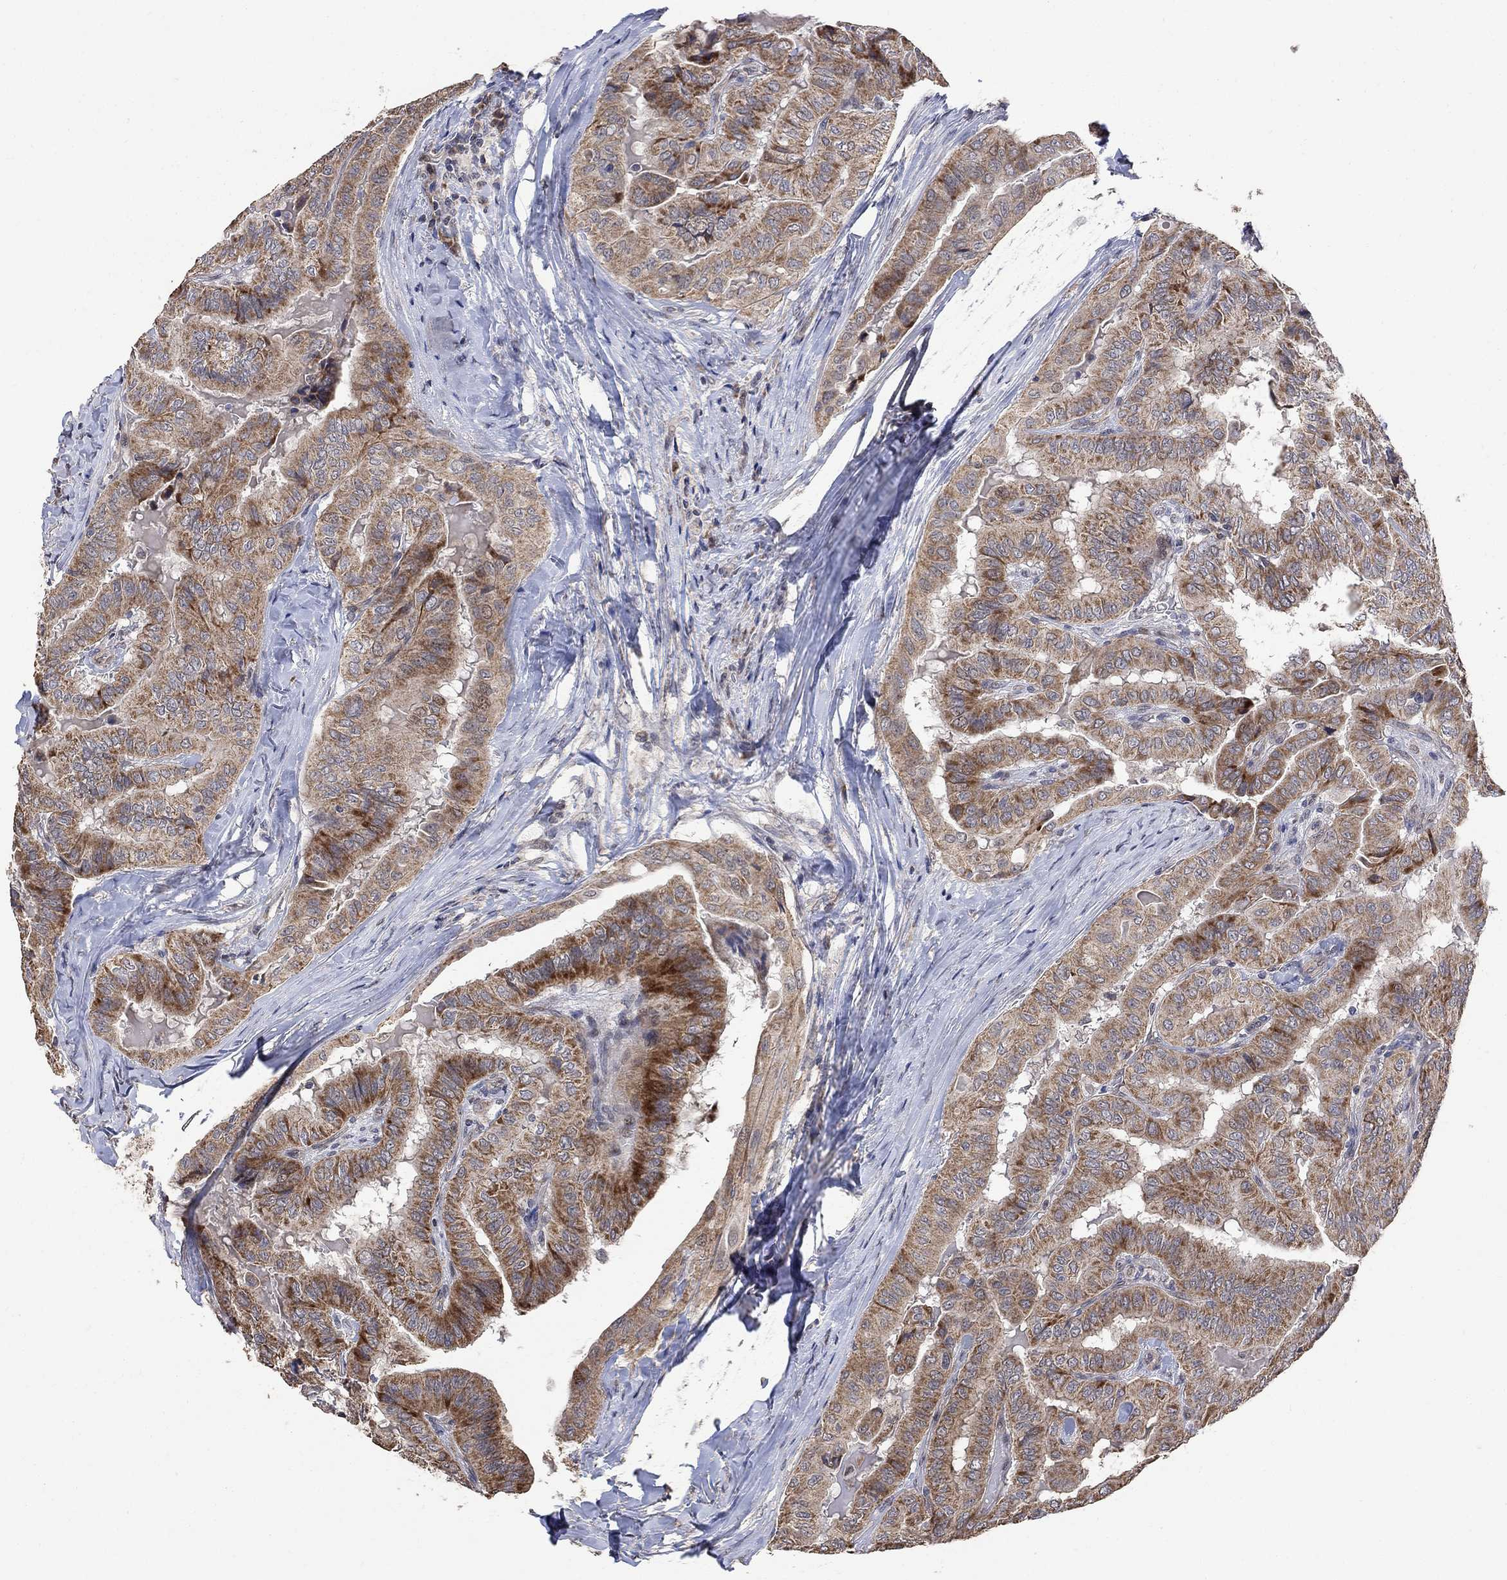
{"staining": {"intensity": "strong", "quantity": "25%-75%", "location": "cytoplasmic/membranous"}, "tissue": "thyroid cancer", "cell_type": "Tumor cells", "image_type": "cancer", "snomed": [{"axis": "morphology", "description": "Papillary adenocarcinoma, NOS"}, {"axis": "topography", "description": "Thyroid gland"}], "caption": "The photomicrograph displays a brown stain indicating the presence of a protein in the cytoplasmic/membranous of tumor cells in thyroid papillary adenocarcinoma.", "gene": "ANKRA2", "patient": {"sex": "female", "age": 68}}